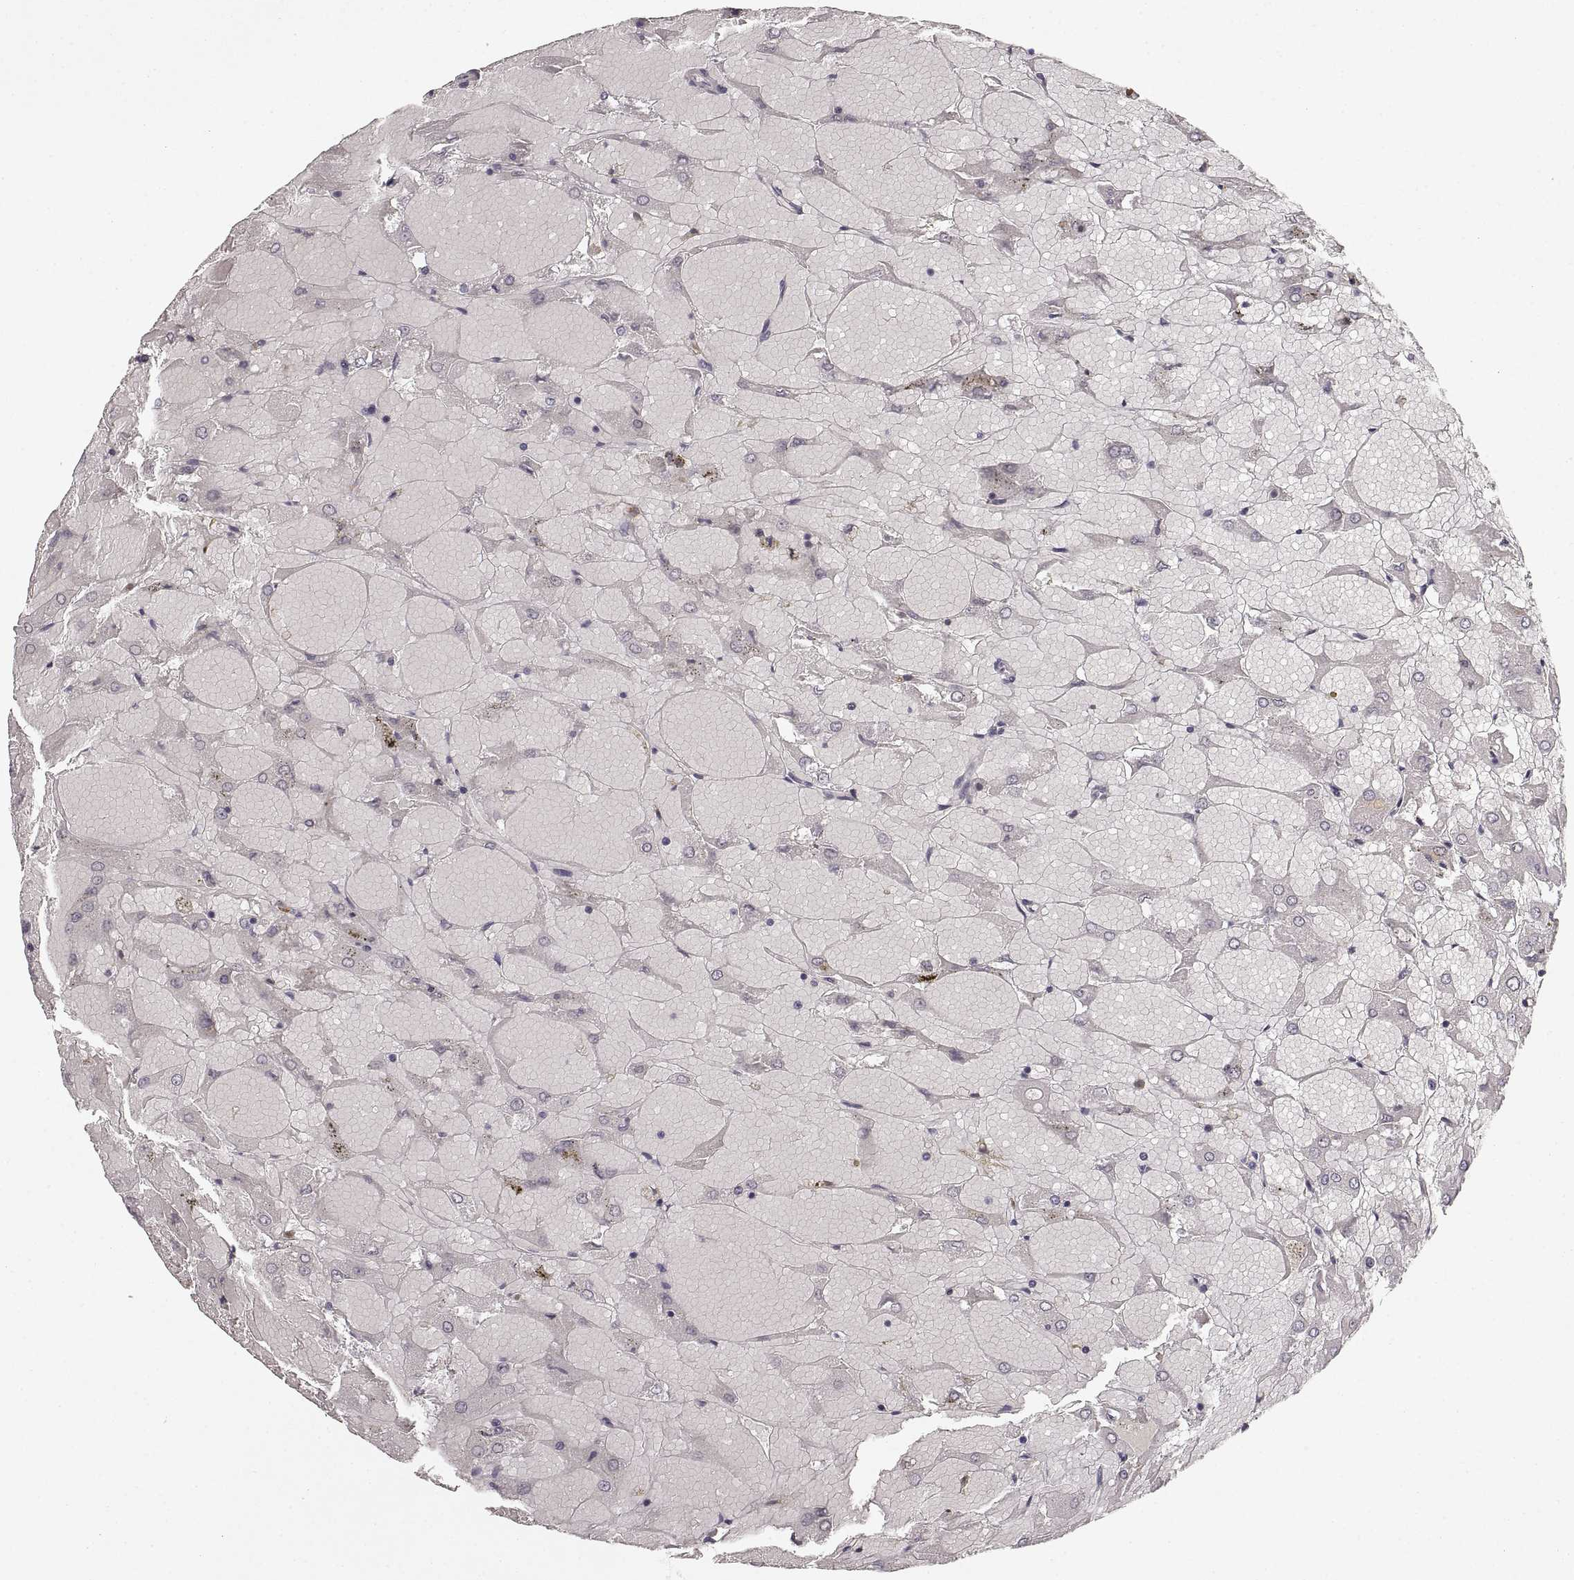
{"staining": {"intensity": "negative", "quantity": "none", "location": "none"}, "tissue": "renal cancer", "cell_type": "Tumor cells", "image_type": "cancer", "snomed": [{"axis": "morphology", "description": "Adenocarcinoma, NOS"}, {"axis": "topography", "description": "Kidney"}], "caption": "Image shows no protein staining in tumor cells of adenocarcinoma (renal) tissue.", "gene": "RUNDC3A", "patient": {"sex": "male", "age": 72}}